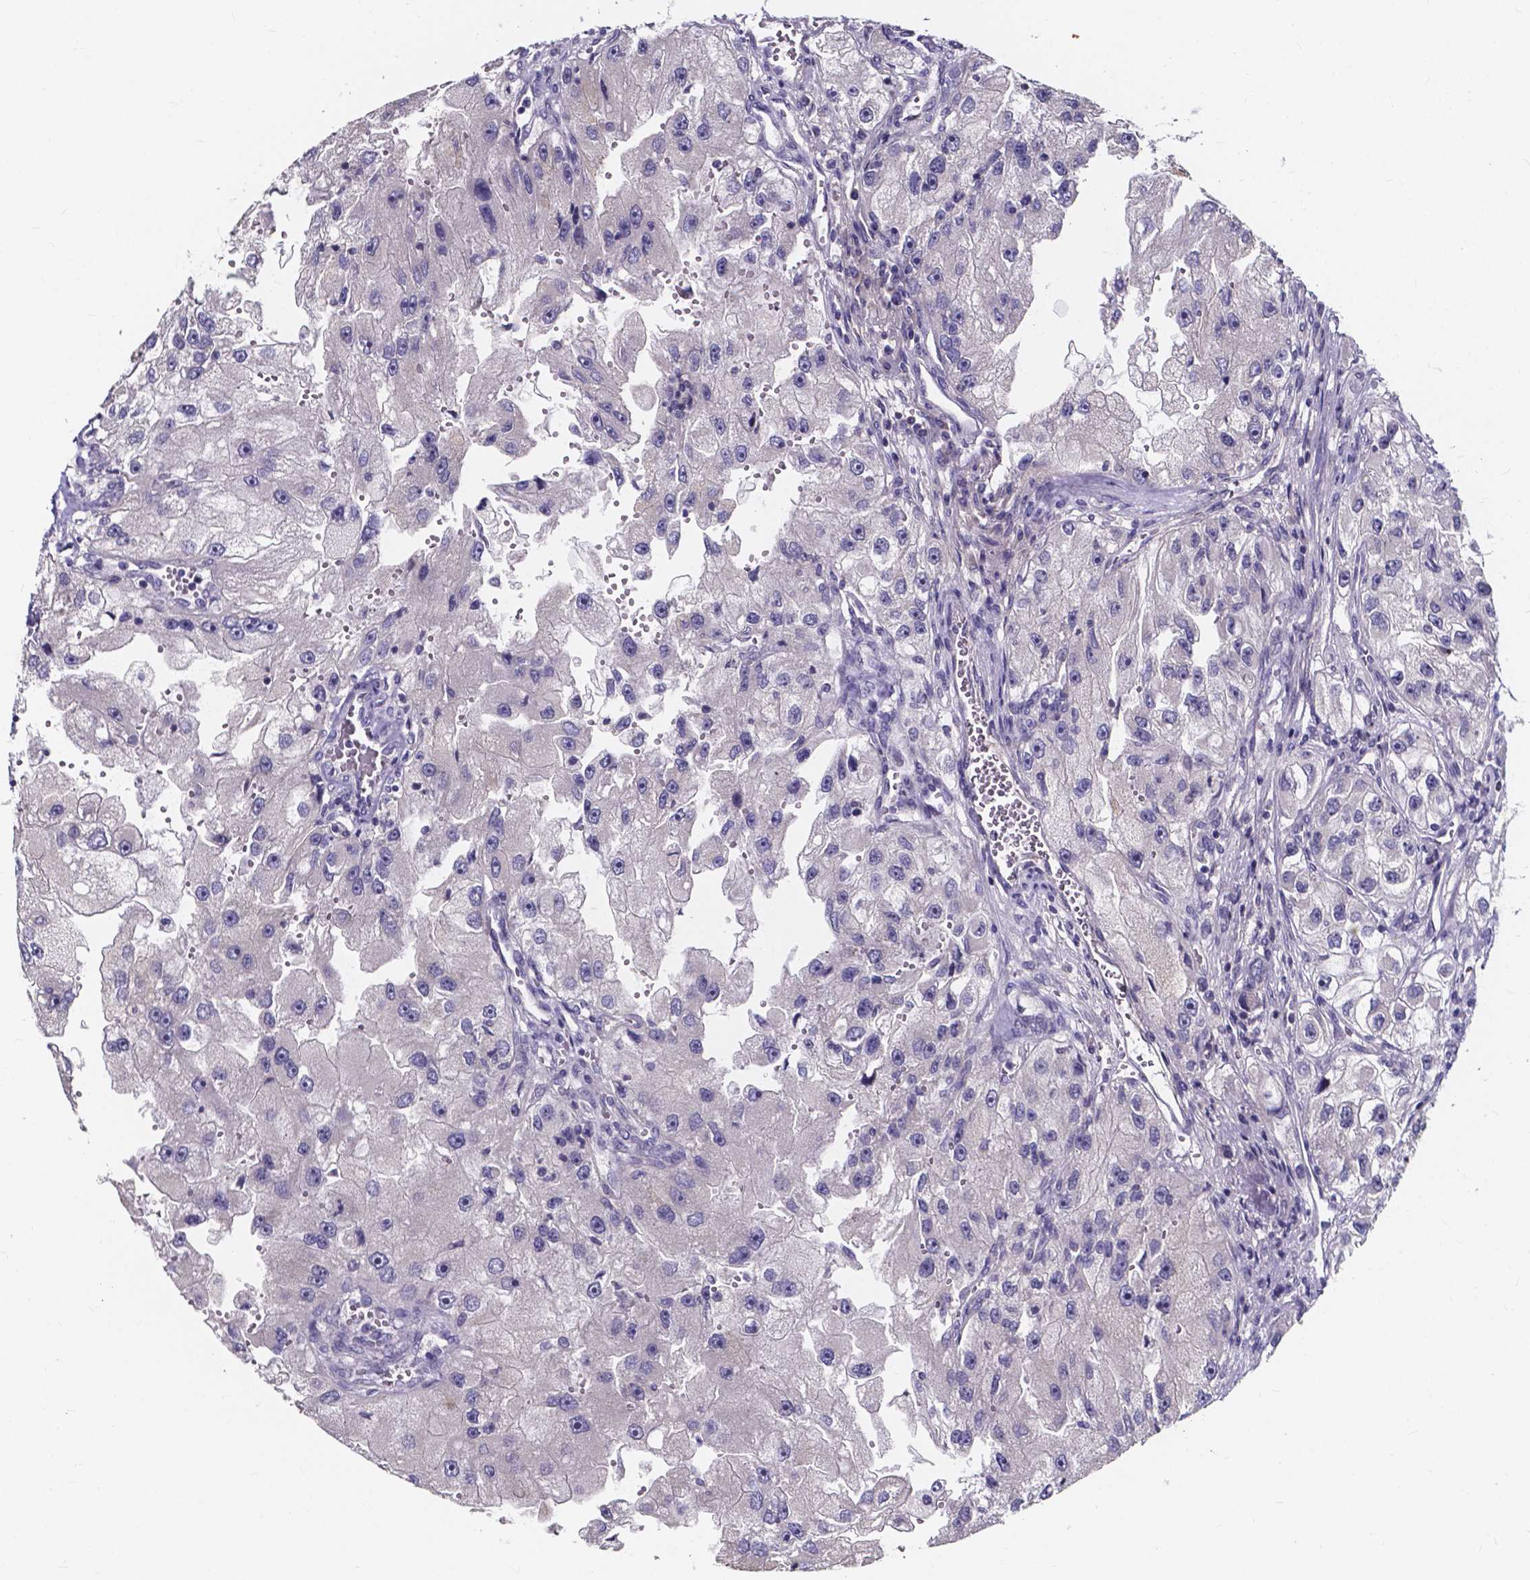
{"staining": {"intensity": "negative", "quantity": "none", "location": "none"}, "tissue": "renal cancer", "cell_type": "Tumor cells", "image_type": "cancer", "snomed": [{"axis": "morphology", "description": "Adenocarcinoma, NOS"}, {"axis": "topography", "description": "Kidney"}], "caption": "High power microscopy image of an immunohistochemistry micrograph of adenocarcinoma (renal), revealing no significant positivity in tumor cells.", "gene": "SPOCD1", "patient": {"sex": "male", "age": 63}}